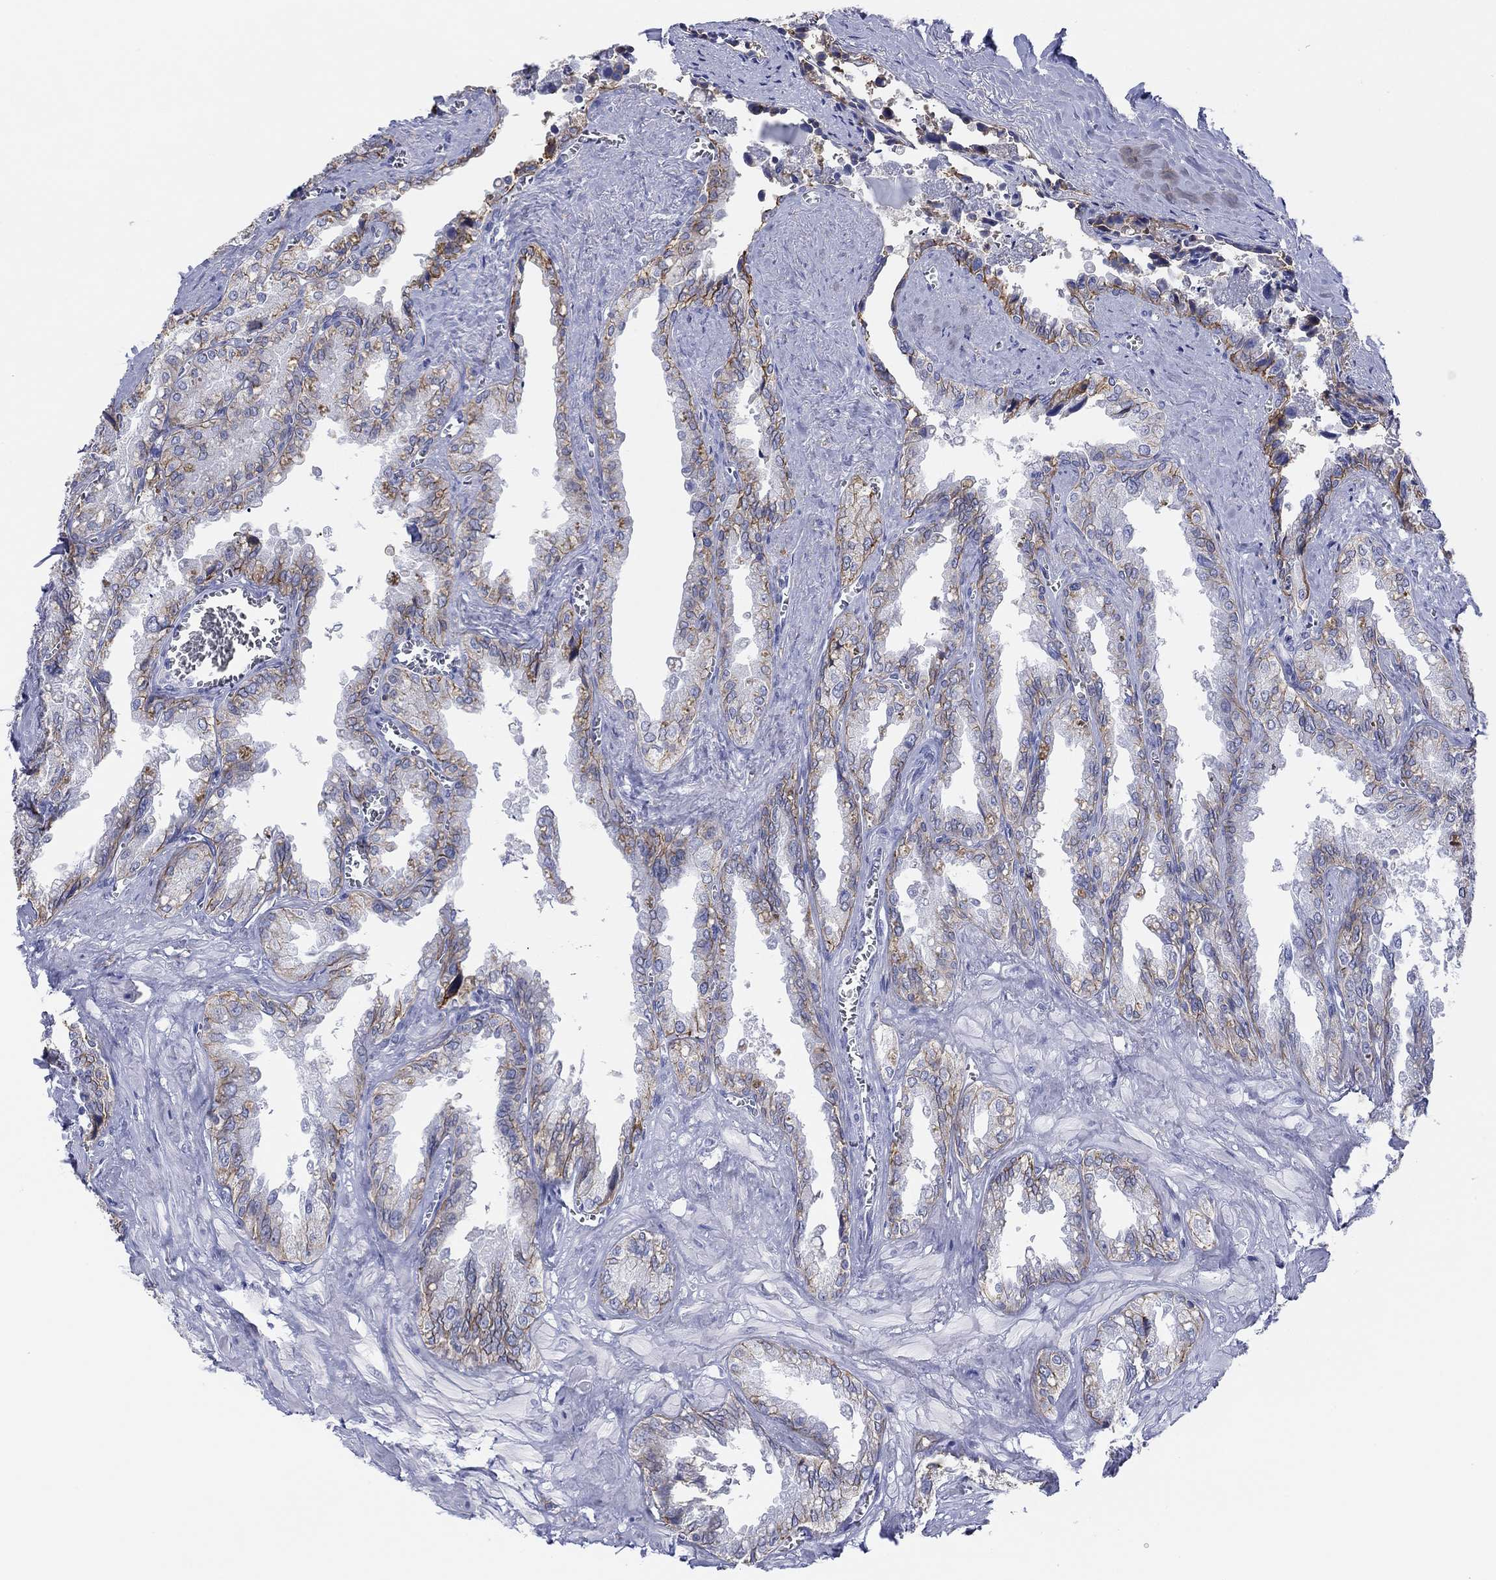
{"staining": {"intensity": "moderate", "quantity": "<25%", "location": "cytoplasmic/membranous"}, "tissue": "seminal vesicle", "cell_type": "Glandular cells", "image_type": "normal", "snomed": [{"axis": "morphology", "description": "Normal tissue, NOS"}, {"axis": "topography", "description": "Seminal veicle"}], "caption": "This is a photomicrograph of immunohistochemistry staining of unremarkable seminal vesicle, which shows moderate positivity in the cytoplasmic/membranous of glandular cells.", "gene": "ATP1B1", "patient": {"sex": "male", "age": 67}}